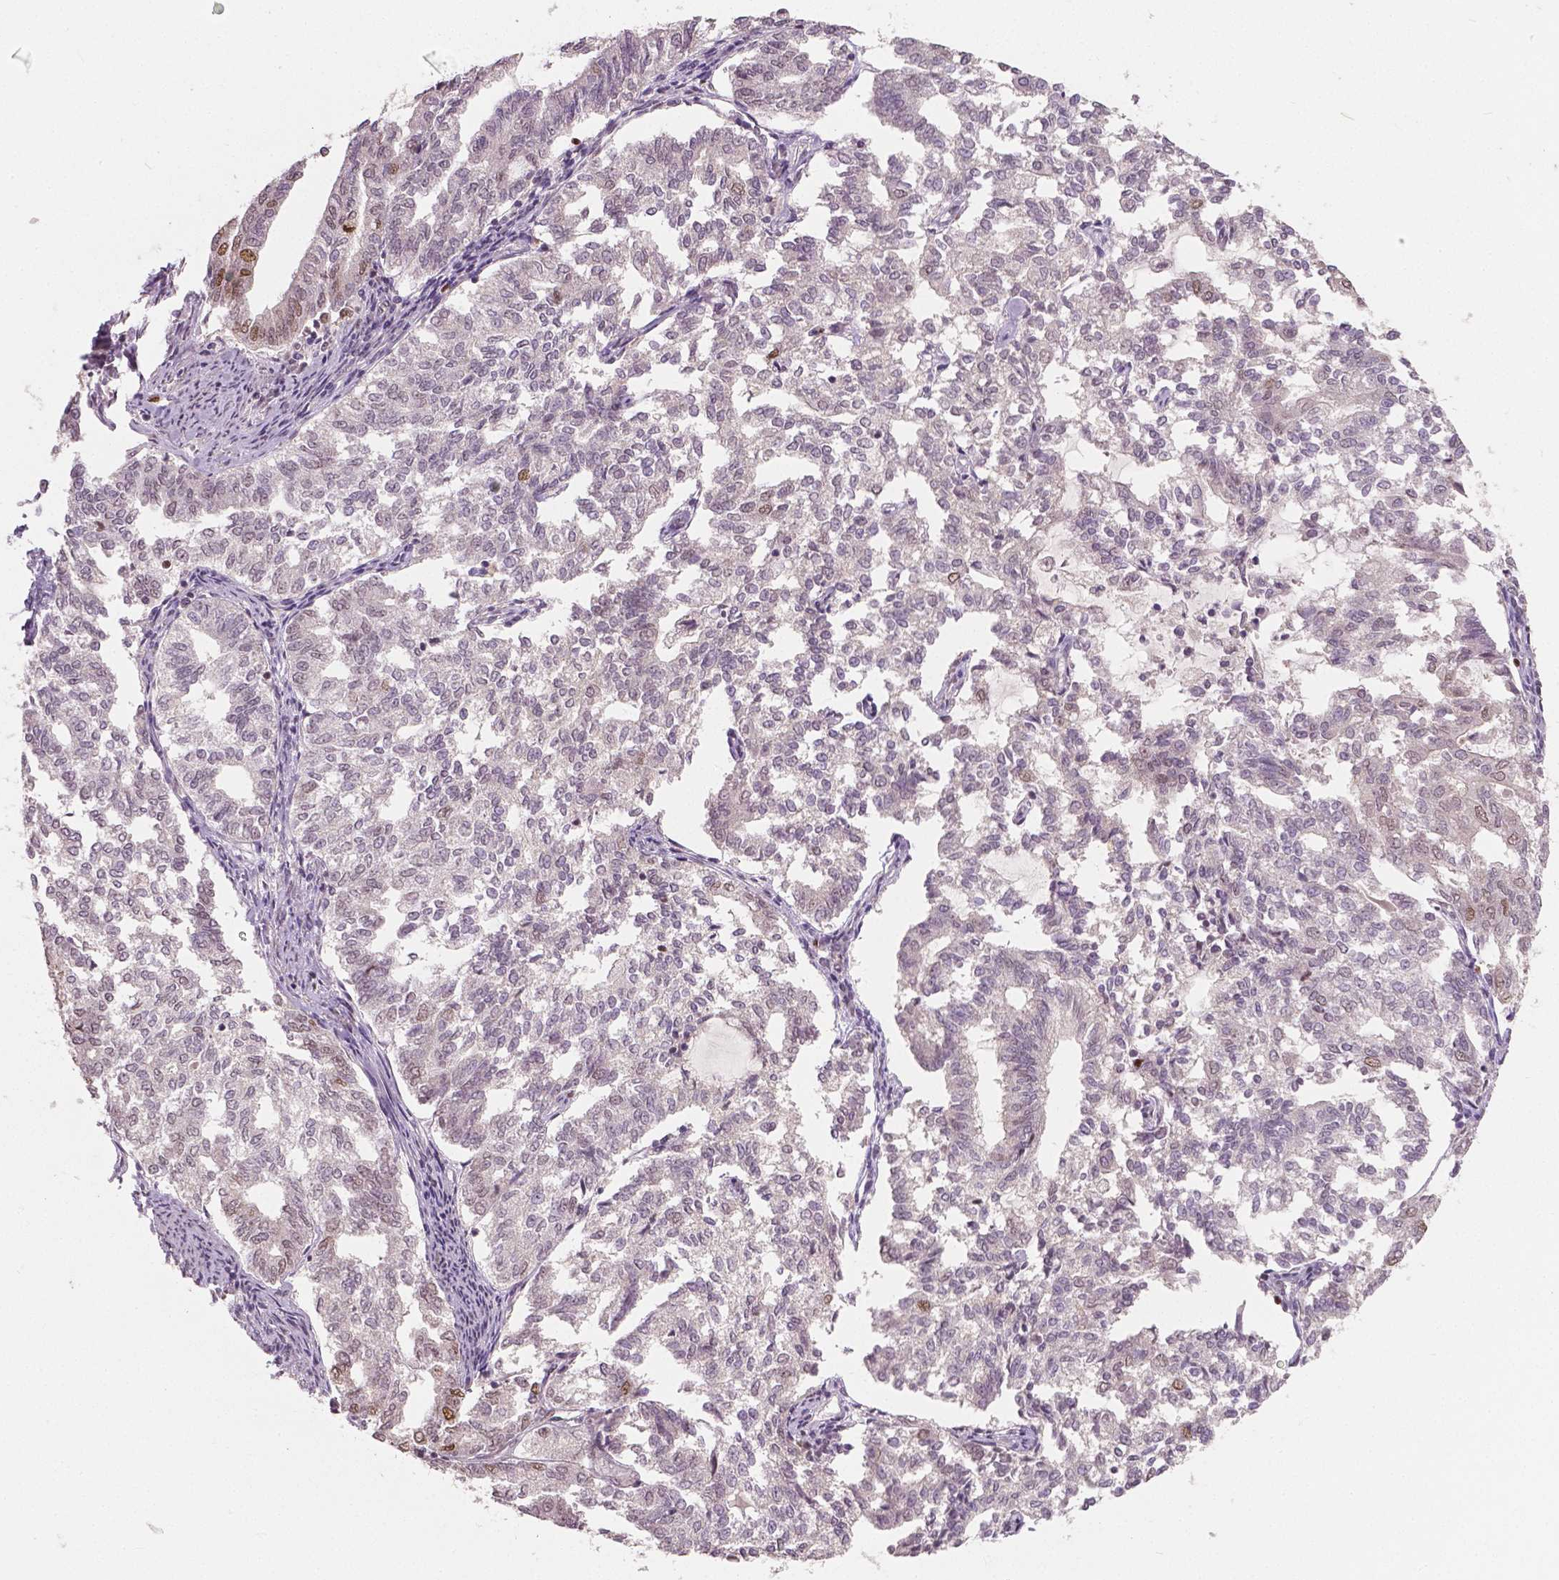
{"staining": {"intensity": "moderate", "quantity": "<25%", "location": "nuclear"}, "tissue": "endometrial cancer", "cell_type": "Tumor cells", "image_type": "cancer", "snomed": [{"axis": "morphology", "description": "Adenocarcinoma, NOS"}, {"axis": "topography", "description": "Endometrium"}], "caption": "A brown stain shows moderate nuclear positivity of a protein in endometrial cancer (adenocarcinoma) tumor cells. (IHC, brightfield microscopy, high magnification).", "gene": "NSD2", "patient": {"sex": "female", "age": 79}}